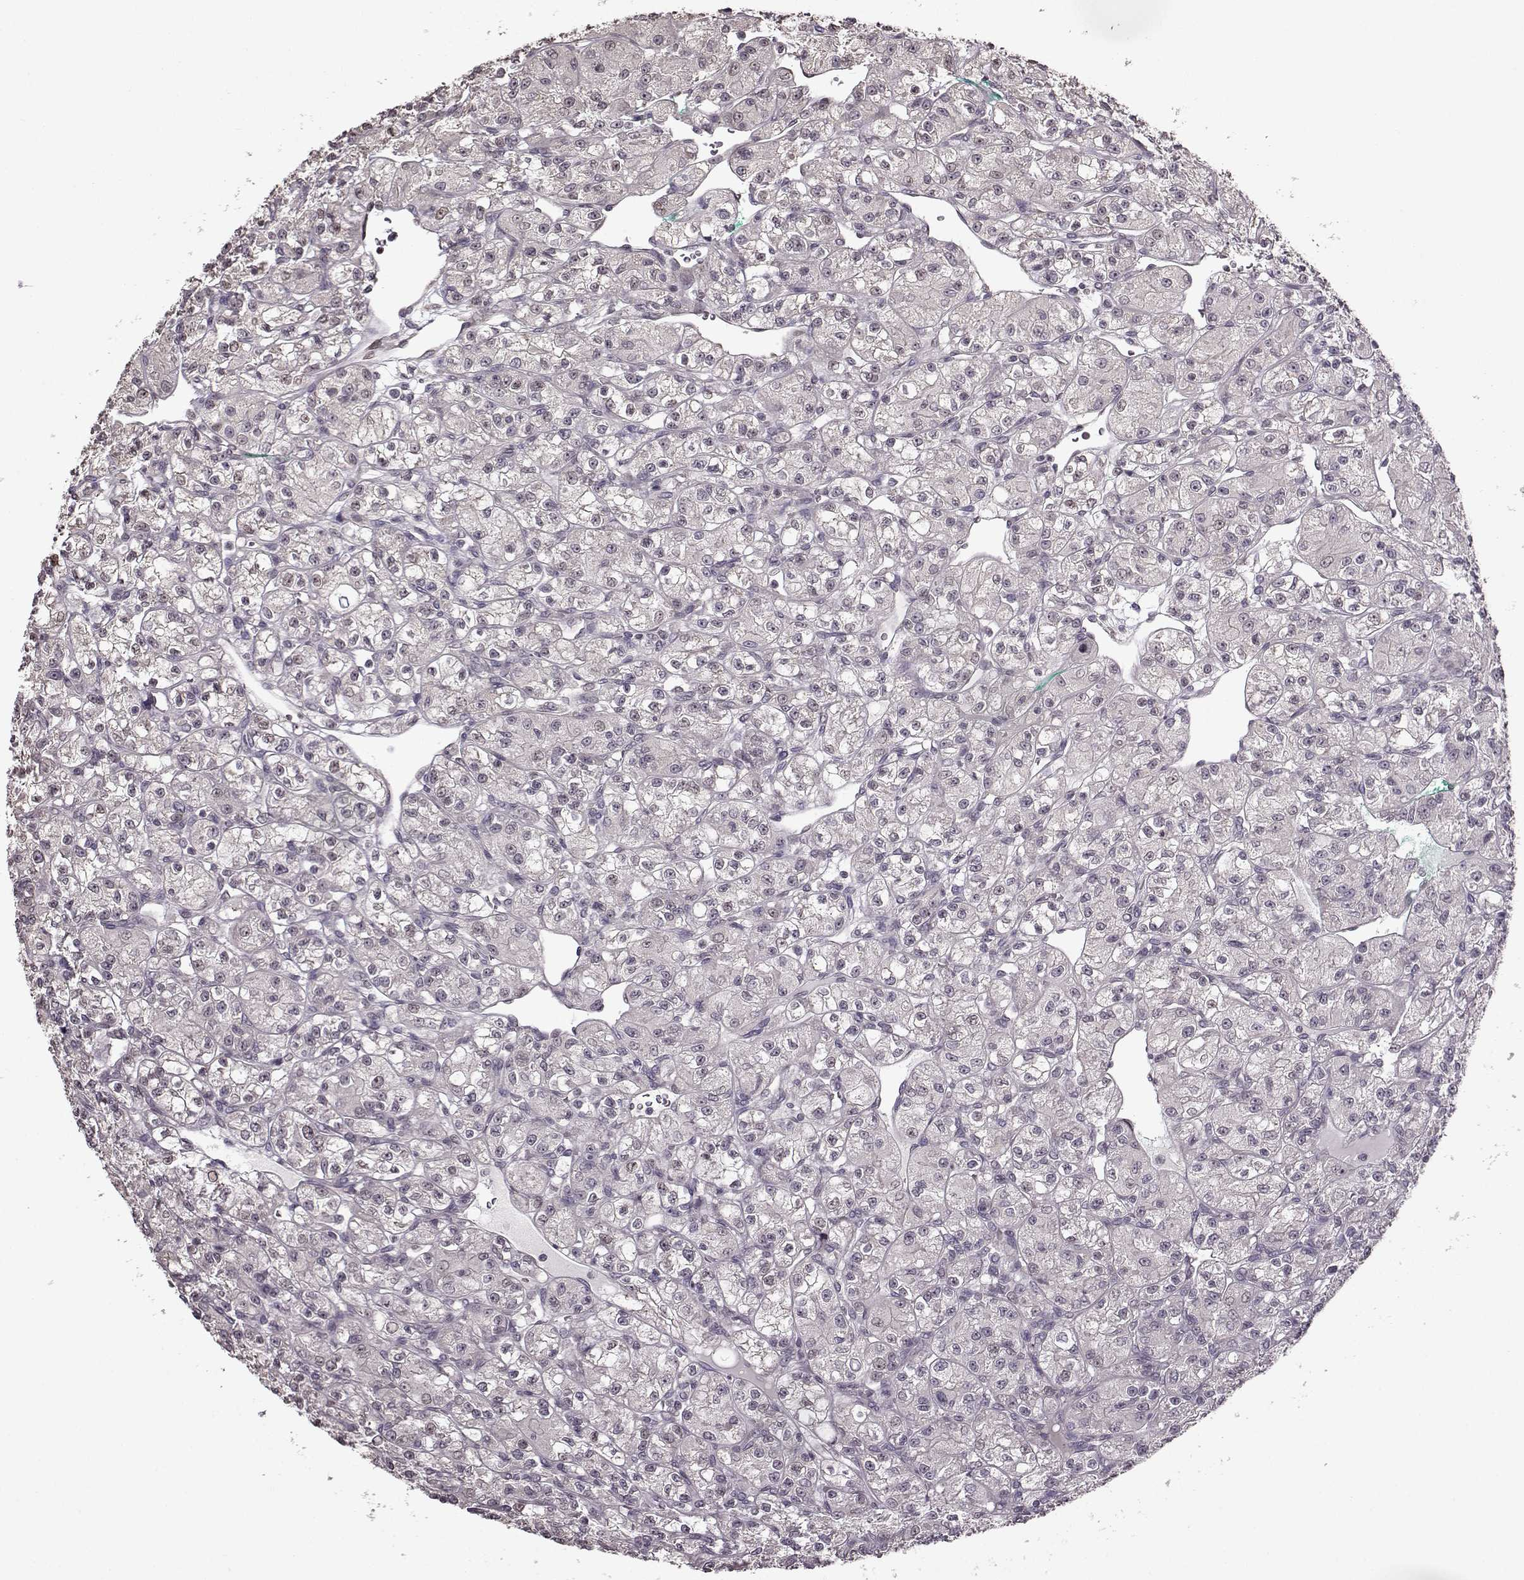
{"staining": {"intensity": "negative", "quantity": "none", "location": "none"}, "tissue": "renal cancer", "cell_type": "Tumor cells", "image_type": "cancer", "snomed": [{"axis": "morphology", "description": "Adenocarcinoma, NOS"}, {"axis": "topography", "description": "Kidney"}], "caption": "This histopathology image is of adenocarcinoma (renal) stained with IHC to label a protein in brown with the nuclei are counter-stained blue. There is no staining in tumor cells. (Stains: DAB immunohistochemistry (IHC) with hematoxylin counter stain, Microscopy: brightfield microscopy at high magnification).", "gene": "FSHB", "patient": {"sex": "female", "age": 70}}